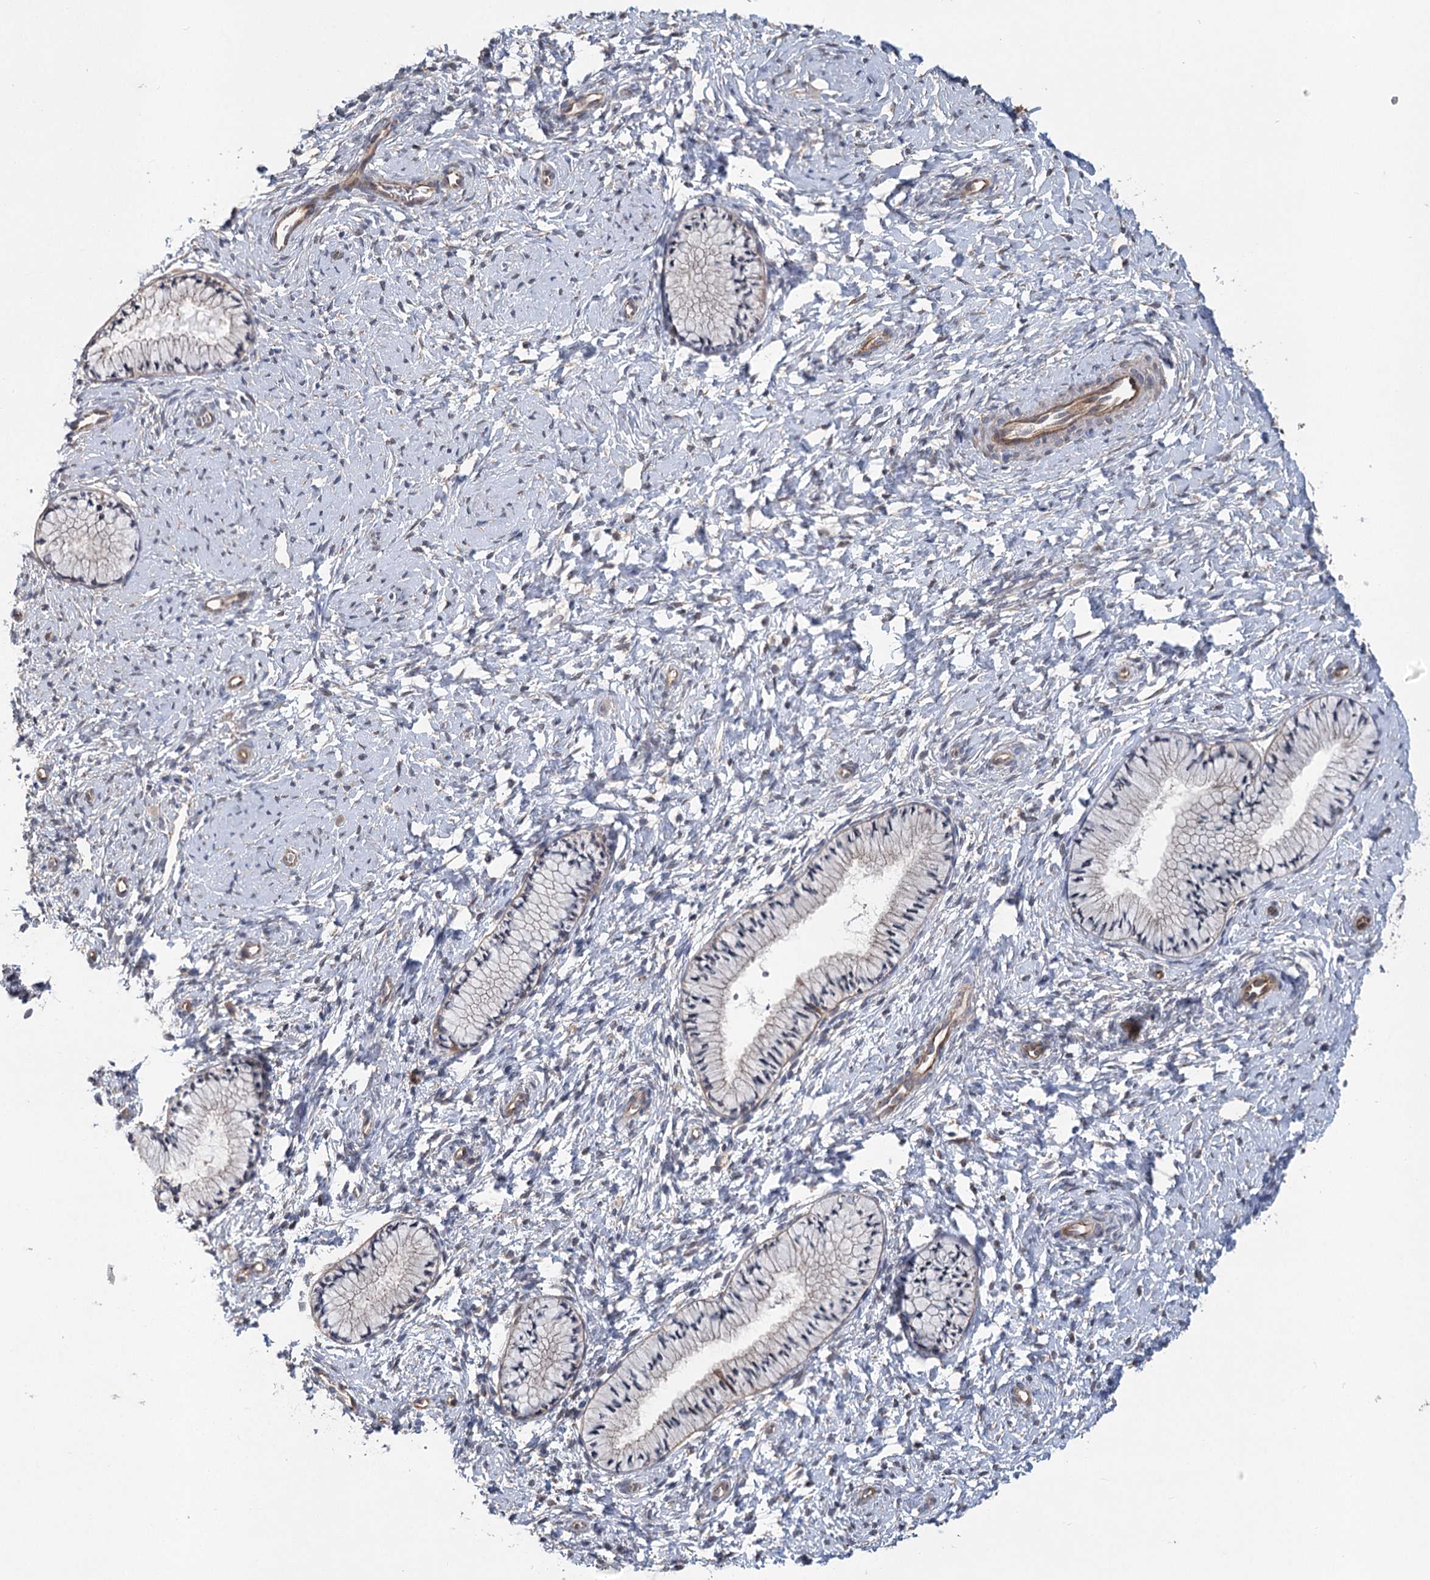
{"staining": {"intensity": "weak", "quantity": "<25%", "location": "cytoplasmic/membranous"}, "tissue": "cervix", "cell_type": "Glandular cells", "image_type": "normal", "snomed": [{"axis": "morphology", "description": "Normal tissue, NOS"}, {"axis": "topography", "description": "Cervix"}], "caption": "Immunohistochemistry (IHC) photomicrograph of normal human cervix stained for a protein (brown), which reveals no staining in glandular cells.", "gene": "RWDD4", "patient": {"sex": "female", "age": 33}}